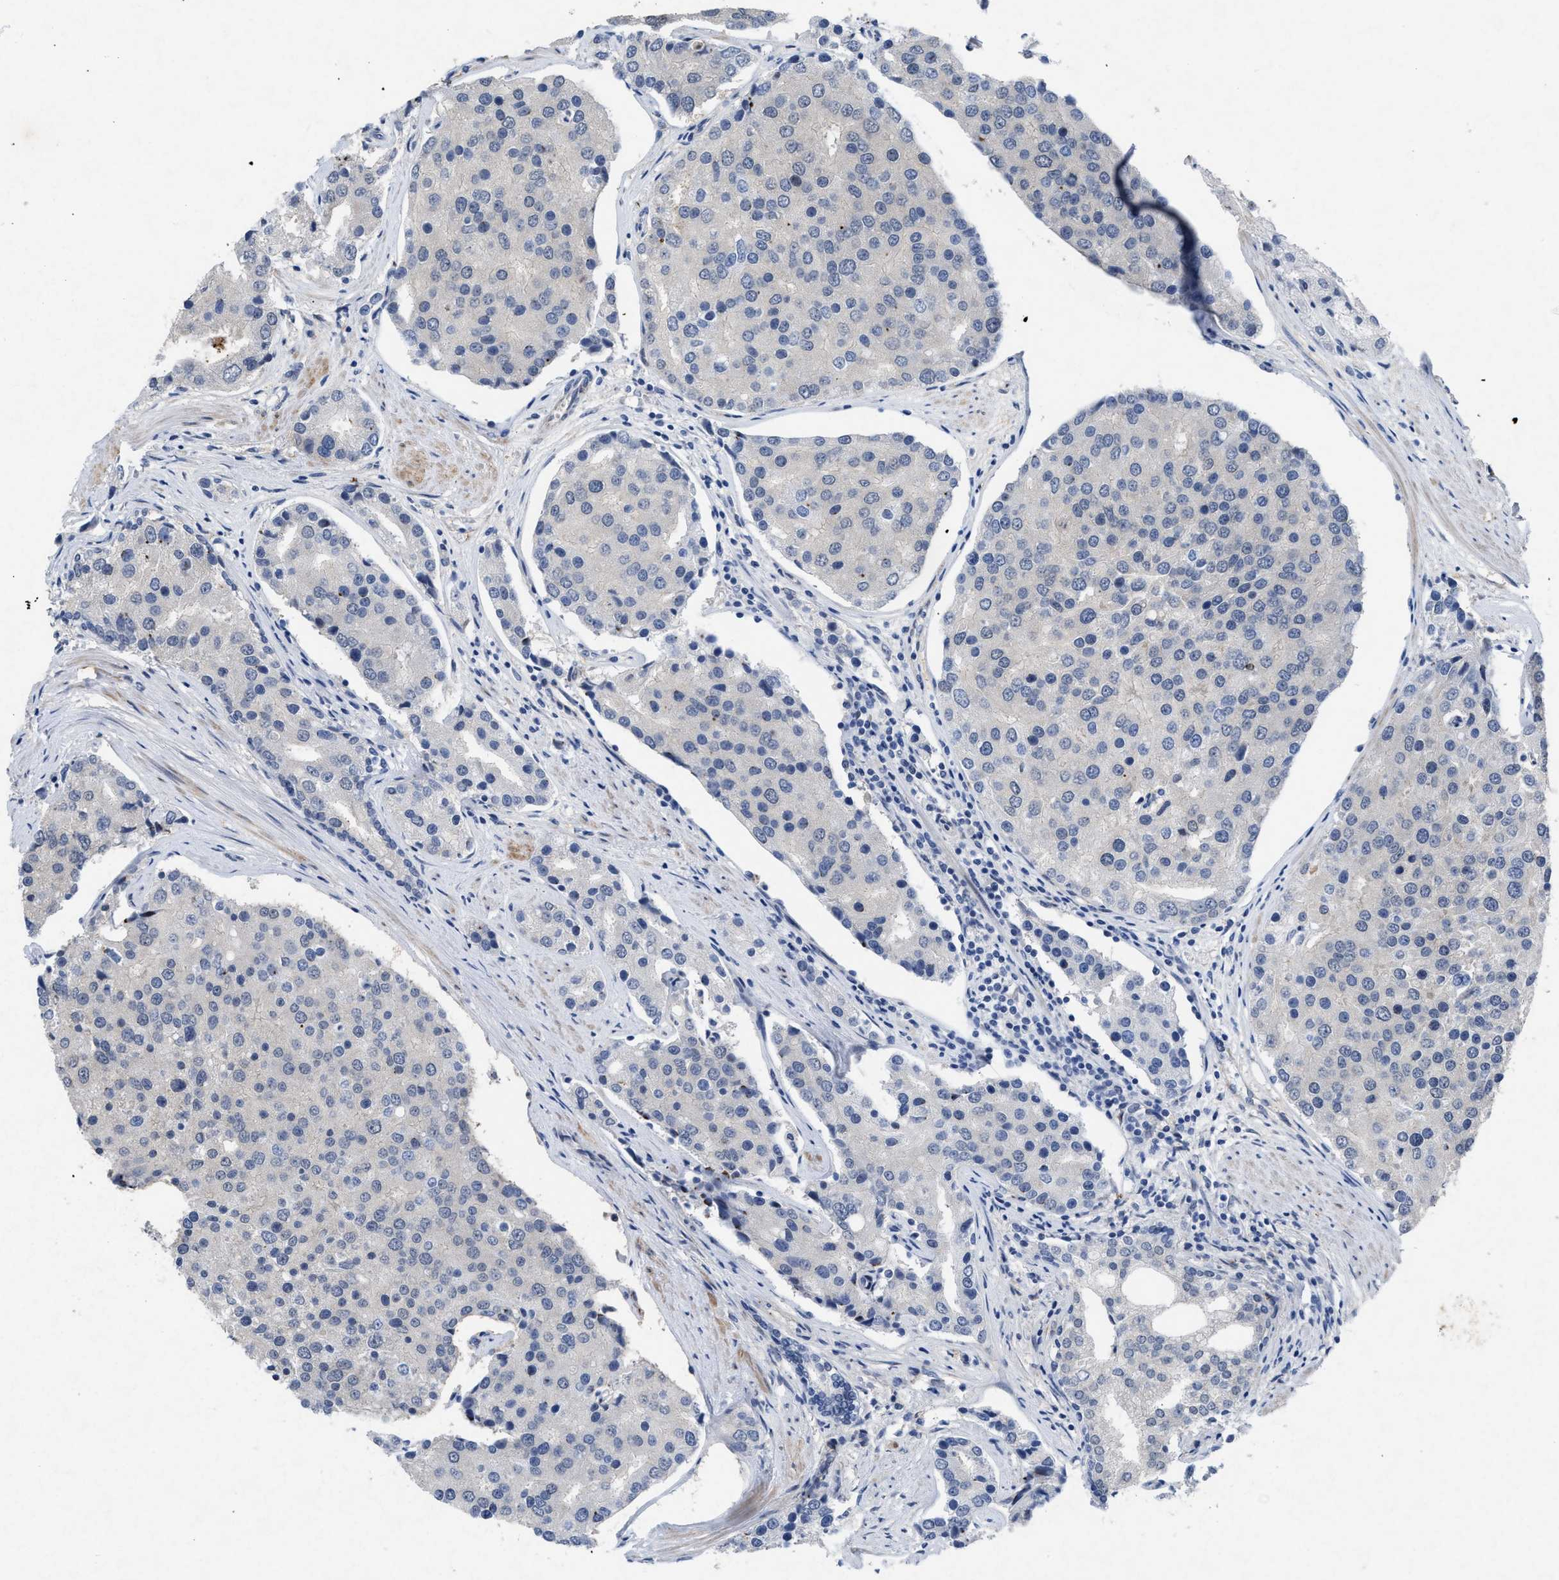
{"staining": {"intensity": "negative", "quantity": "none", "location": "none"}, "tissue": "prostate cancer", "cell_type": "Tumor cells", "image_type": "cancer", "snomed": [{"axis": "morphology", "description": "Adenocarcinoma, High grade"}, {"axis": "topography", "description": "Prostate"}], "caption": "Tumor cells show no significant expression in prostate cancer.", "gene": "PDGFRA", "patient": {"sex": "male", "age": 50}}